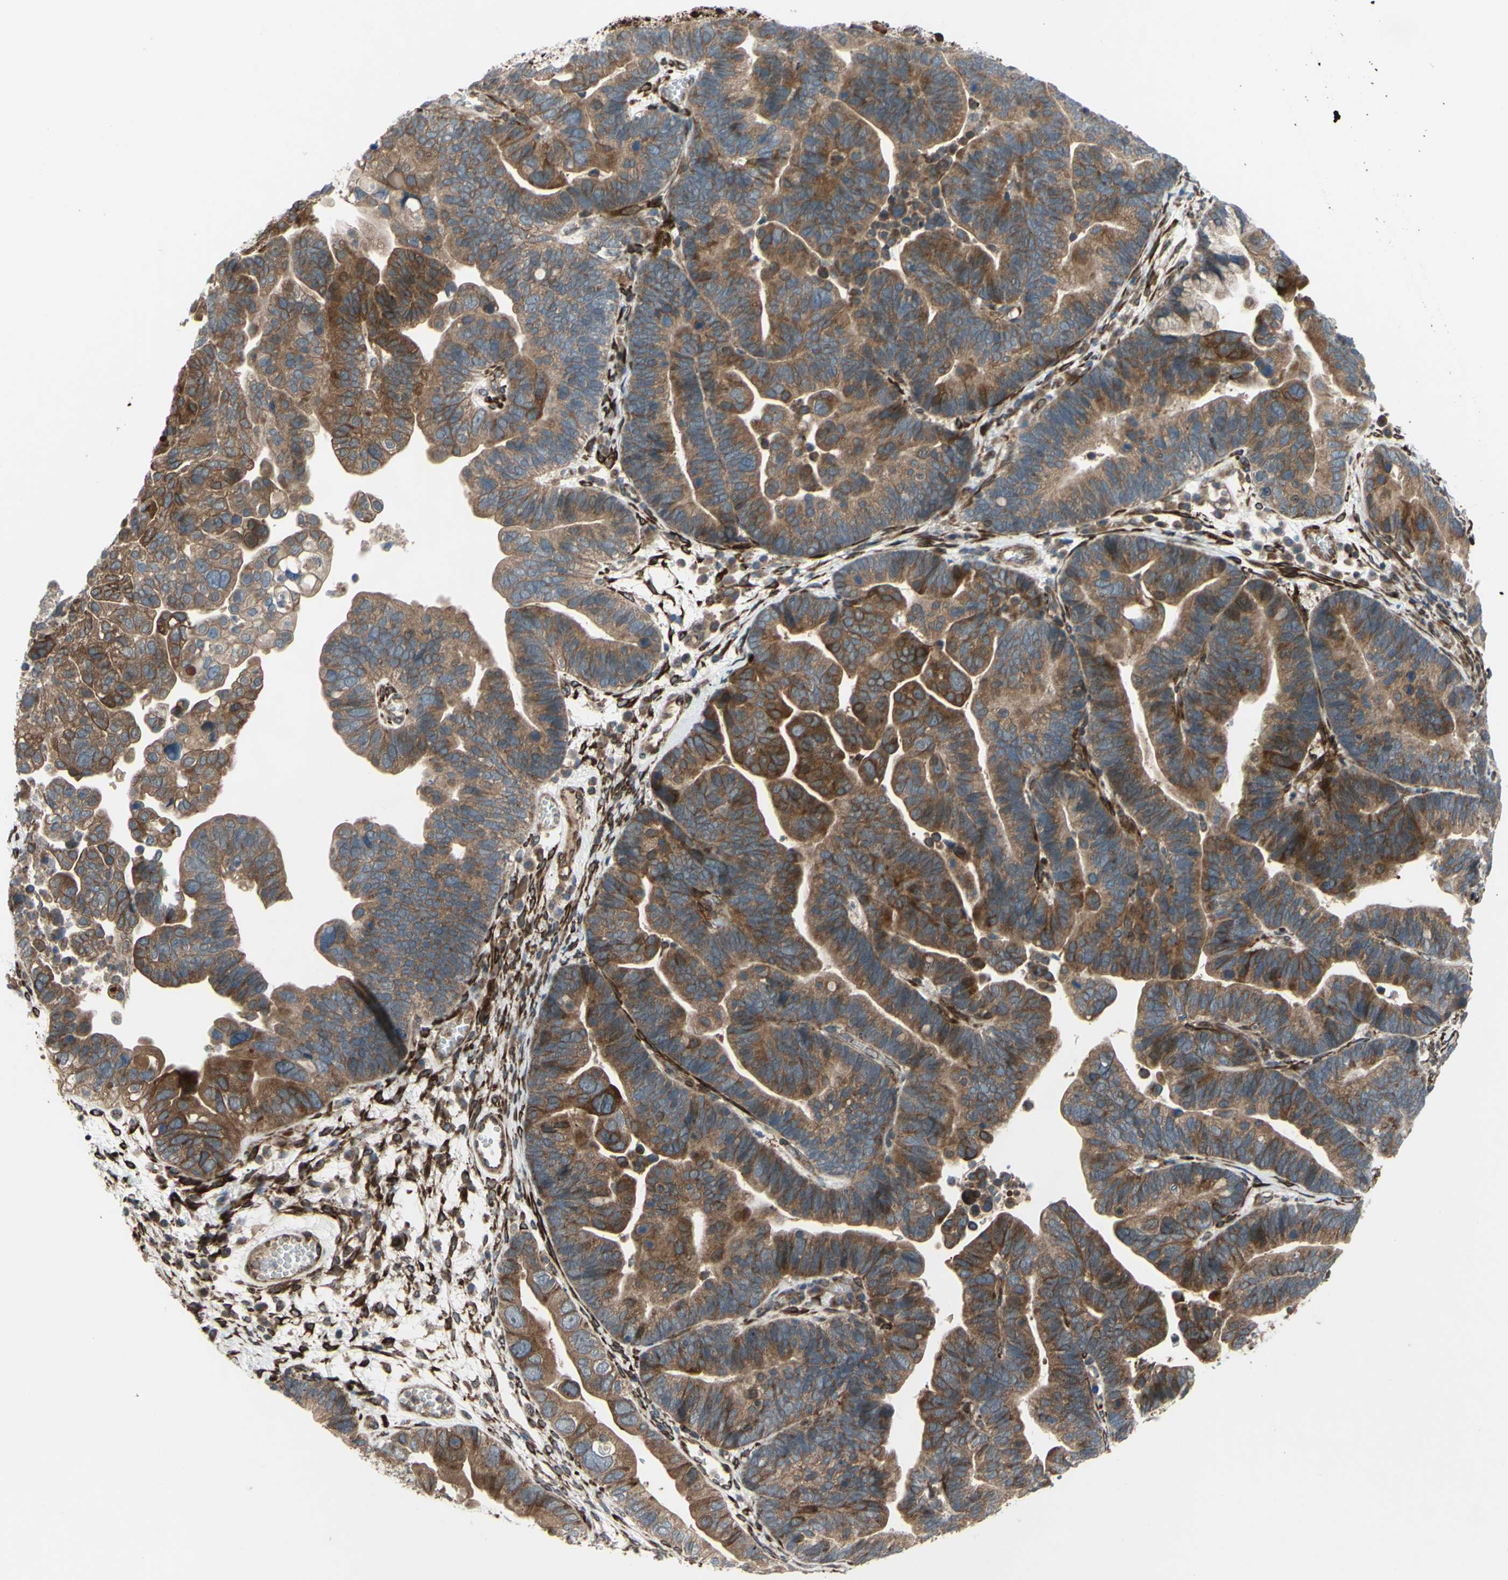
{"staining": {"intensity": "moderate", "quantity": ">75%", "location": "cytoplasmic/membranous"}, "tissue": "ovarian cancer", "cell_type": "Tumor cells", "image_type": "cancer", "snomed": [{"axis": "morphology", "description": "Cystadenocarcinoma, serous, NOS"}, {"axis": "topography", "description": "Ovary"}], "caption": "DAB (3,3'-diaminobenzidine) immunohistochemical staining of ovarian serous cystadenocarcinoma demonstrates moderate cytoplasmic/membranous protein expression in approximately >75% of tumor cells. Nuclei are stained in blue.", "gene": "PRAF2", "patient": {"sex": "female", "age": 56}}